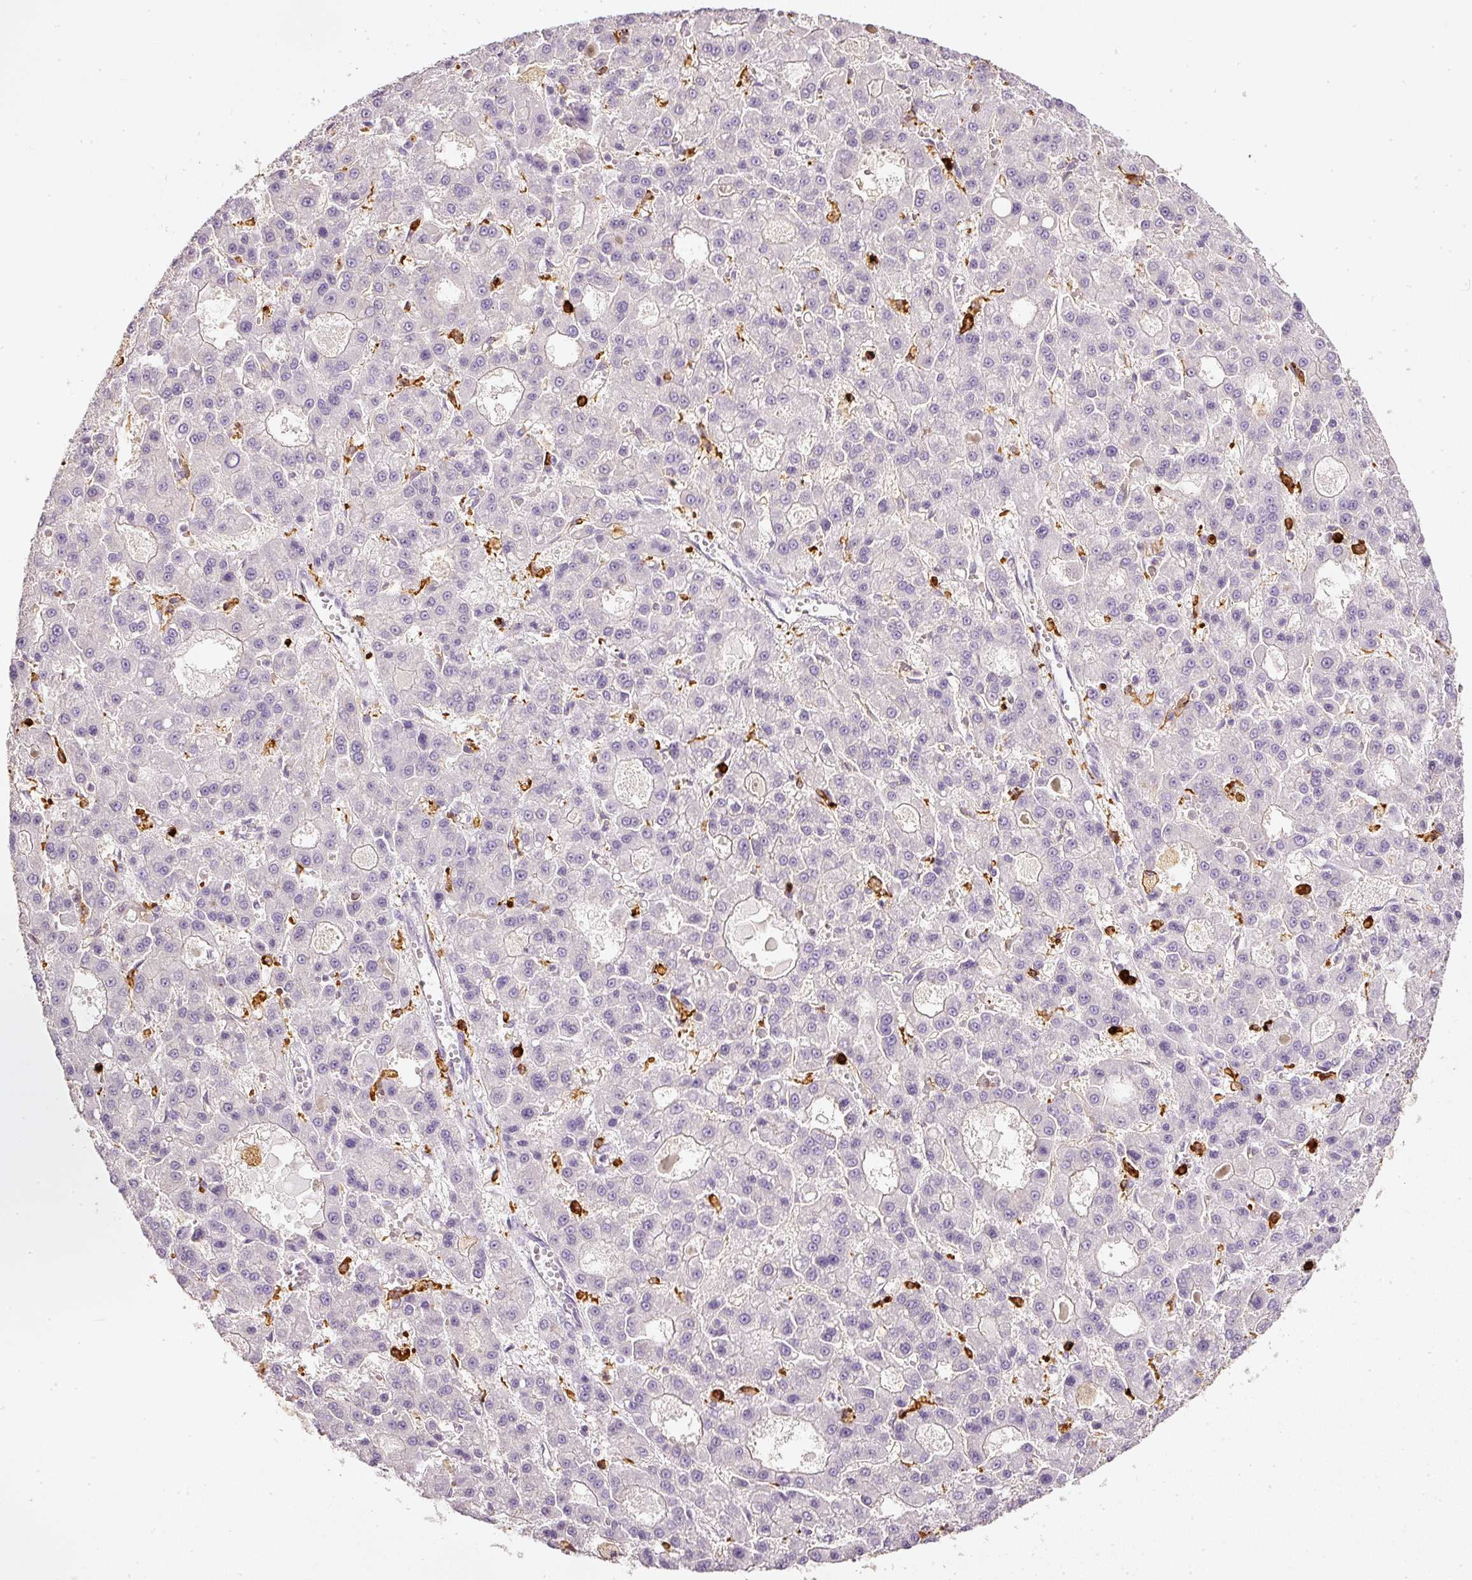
{"staining": {"intensity": "negative", "quantity": "none", "location": "none"}, "tissue": "liver cancer", "cell_type": "Tumor cells", "image_type": "cancer", "snomed": [{"axis": "morphology", "description": "Carcinoma, Hepatocellular, NOS"}, {"axis": "topography", "description": "Liver"}], "caption": "The histopathology image reveals no staining of tumor cells in hepatocellular carcinoma (liver).", "gene": "EVL", "patient": {"sex": "male", "age": 70}}